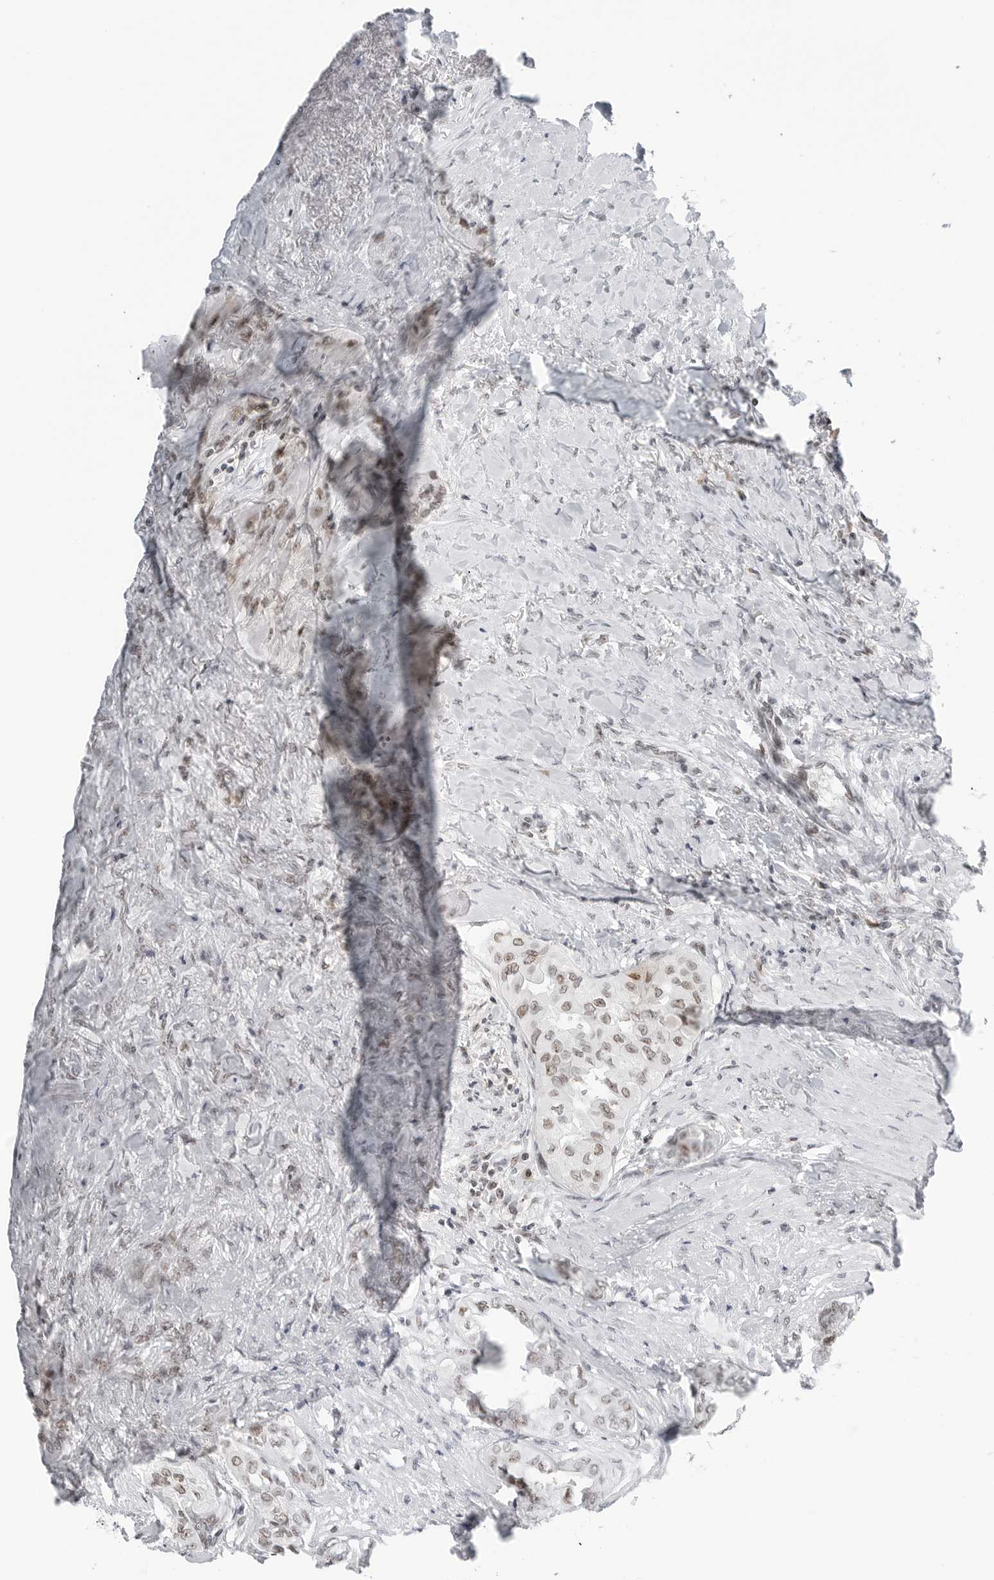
{"staining": {"intensity": "weak", "quantity": ">75%", "location": "nuclear"}, "tissue": "thyroid cancer", "cell_type": "Tumor cells", "image_type": "cancer", "snomed": [{"axis": "morphology", "description": "Papillary adenocarcinoma, NOS"}, {"axis": "topography", "description": "Thyroid gland"}], "caption": "Human thyroid cancer (papillary adenocarcinoma) stained with a brown dye shows weak nuclear positive positivity in approximately >75% of tumor cells.", "gene": "WRAP53", "patient": {"sex": "female", "age": 59}}